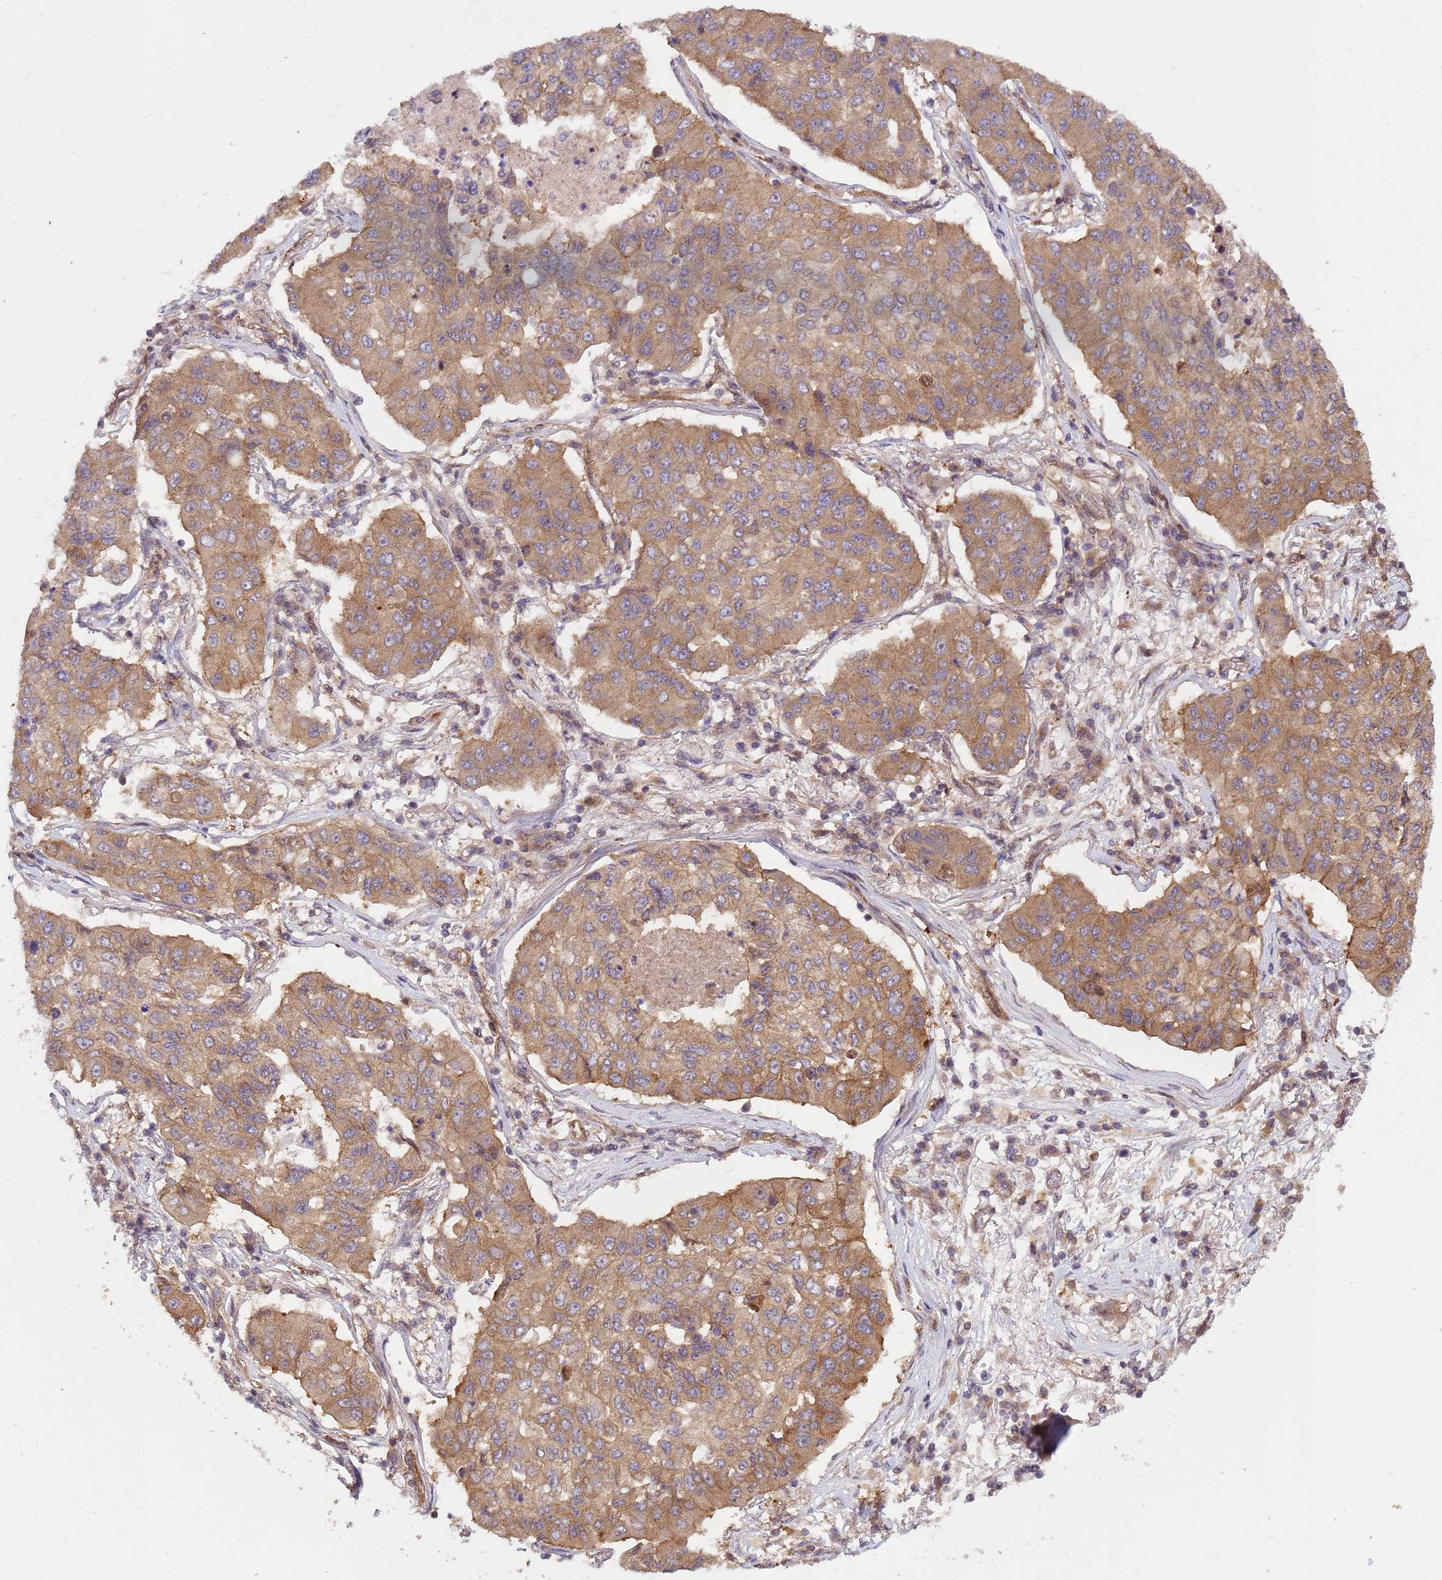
{"staining": {"intensity": "moderate", "quantity": ">75%", "location": "cytoplasmic/membranous"}, "tissue": "lung cancer", "cell_type": "Tumor cells", "image_type": "cancer", "snomed": [{"axis": "morphology", "description": "Squamous cell carcinoma, NOS"}, {"axis": "topography", "description": "Lung"}], "caption": "Lung squamous cell carcinoma was stained to show a protein in brown. There is medium levels of moderate cytoplasmic/membranous staining in about >75% of tumor cells.", "gene": "PPP2CB", "patient": {"sex": "male", "age": 74}}